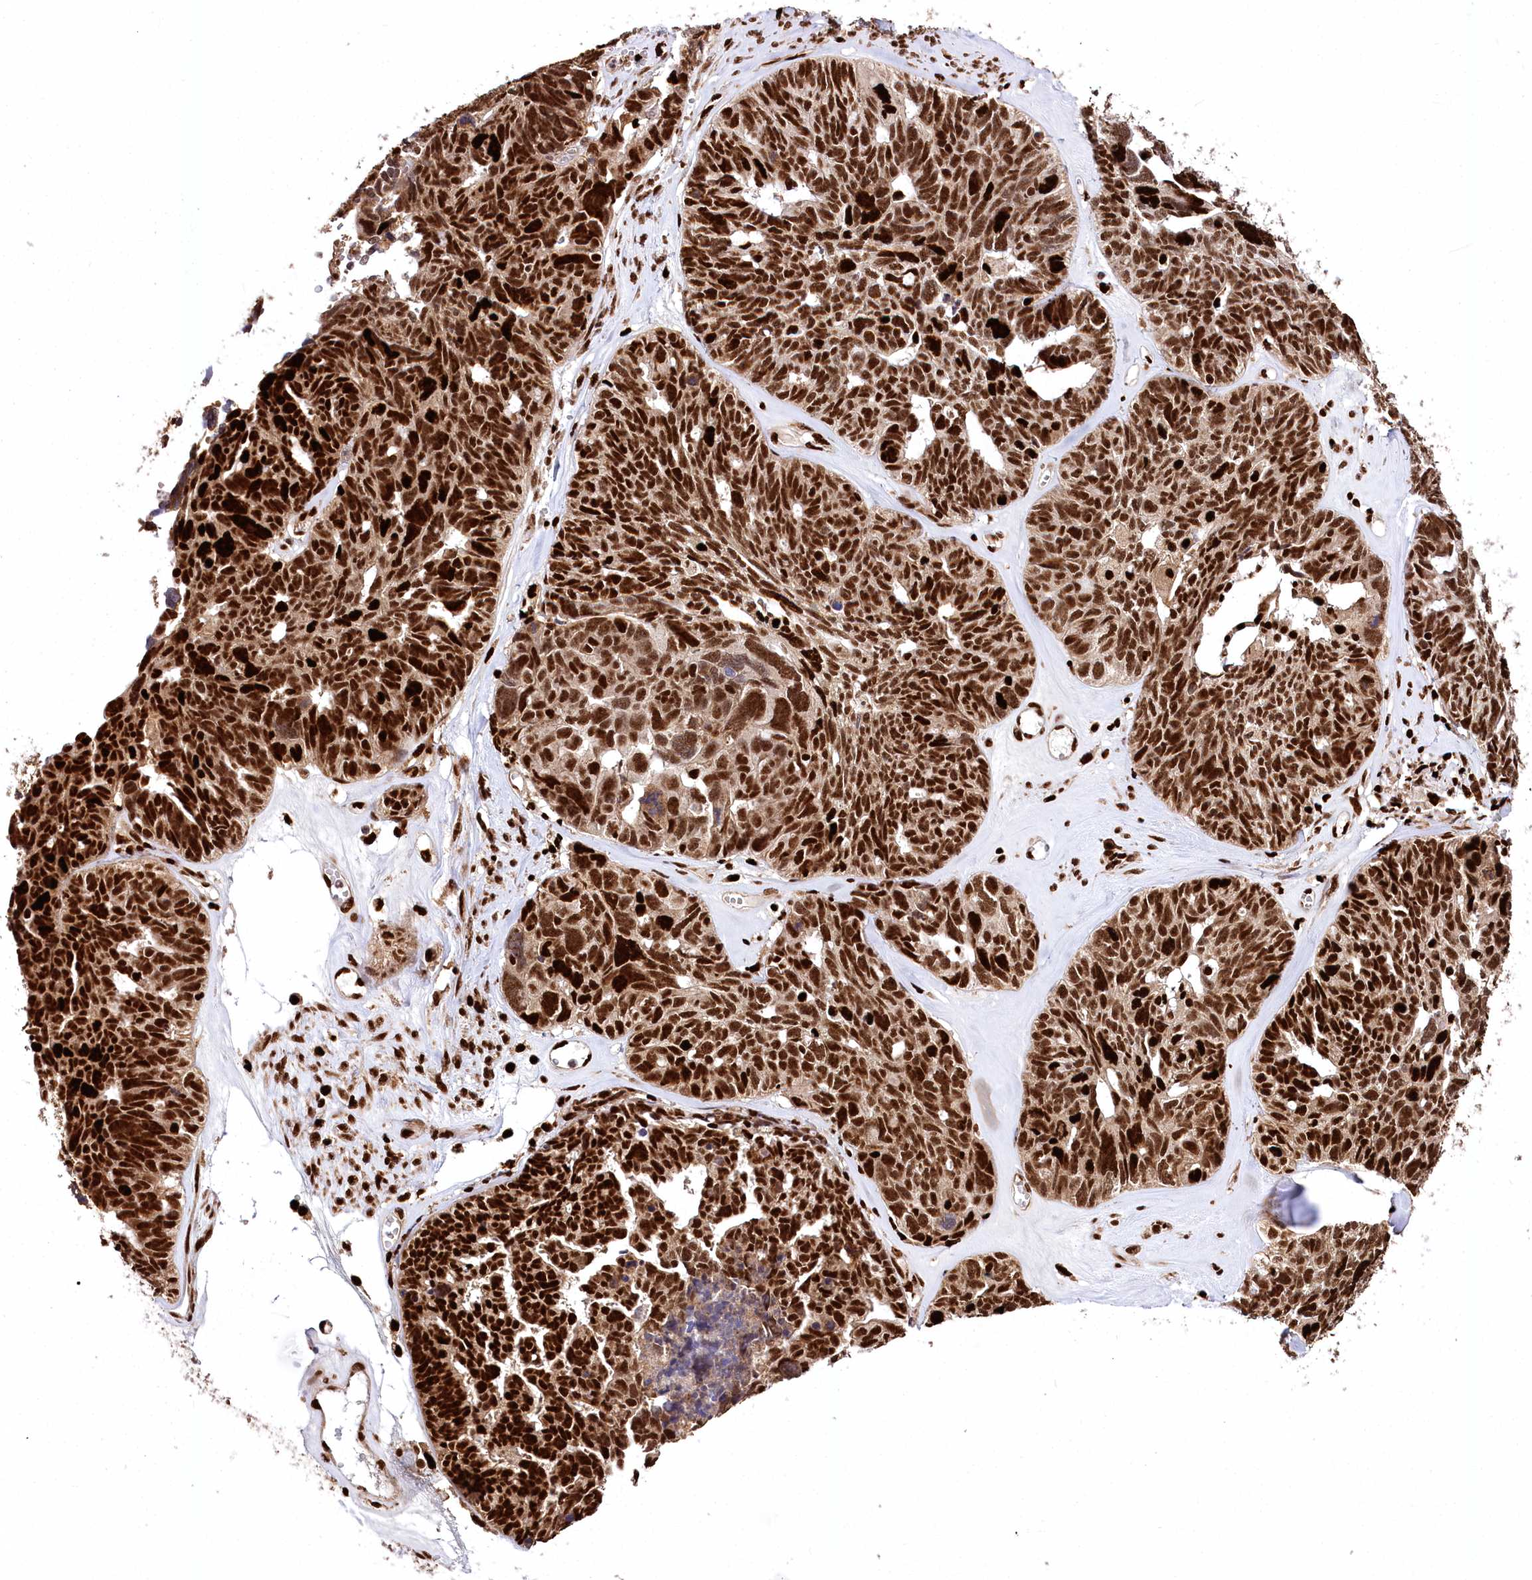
{"staining": {"intensity": "strong", "quantity": ">75%", "location": "cytoplasmic/membranous,nuclear"}, "tissue": "ovarian cancer", "cell_type": "Tumor cells", "image_type": "cancer", "snomed": [{"axis": "morphology", "description": "Cystadenocarcinoma, serous, NOS"}, {"axis": "topography", "description": "Ovary"}], "caption": "Approximately >75% of tumor cells in serous cystadenocarcinoma (ovarian) show strong cytoplasmic/membranous and nuclear protein positivity as visualized by brown immunohistochemical staining.", "gene": "FIGN", "patient": {"sex": "female", "age": 79}}